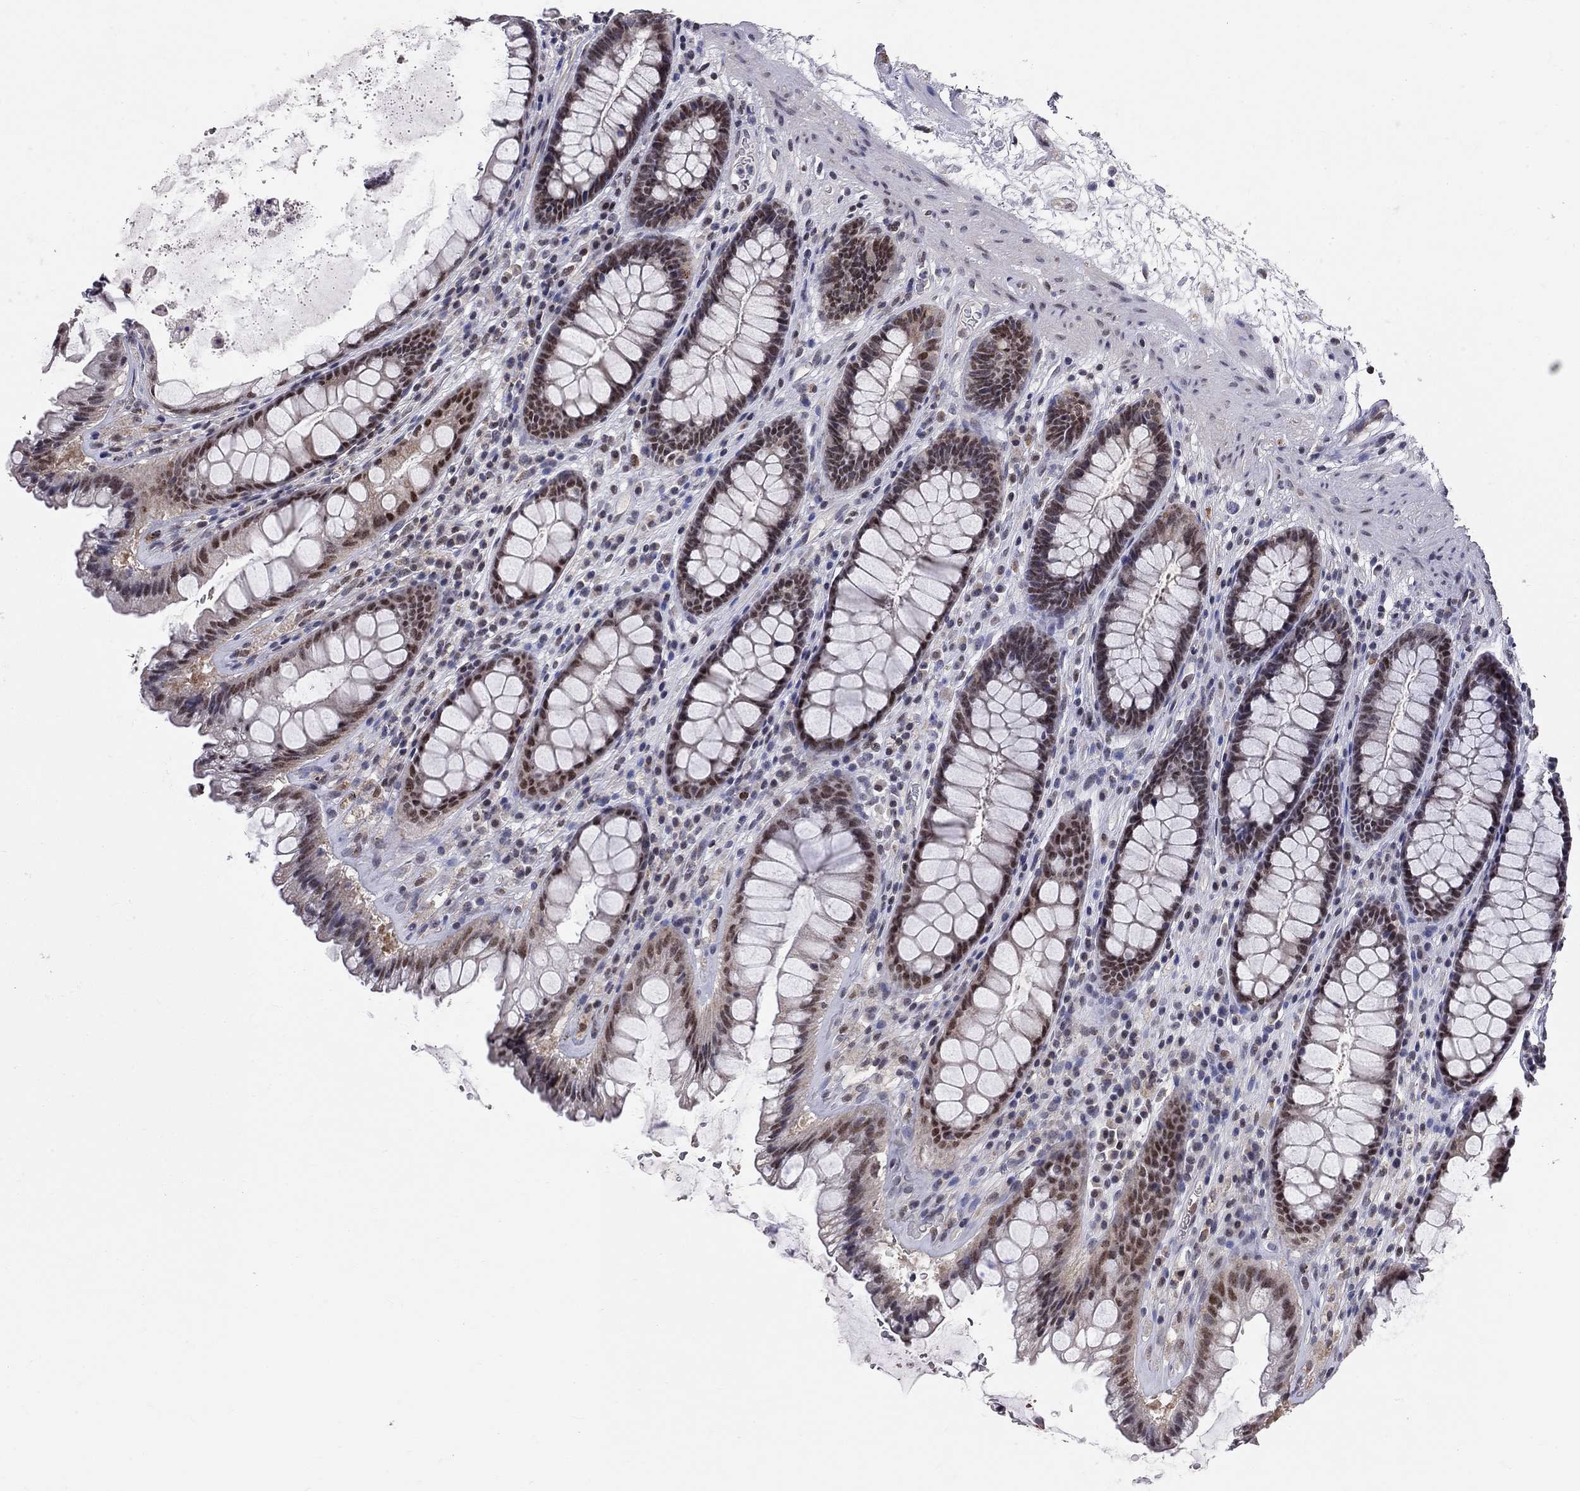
{"staining": {"intensity": "moderate", "quantity": "25%-75%", "location": "nuclear"}, "tissue": "rectum", "cell_type": "Glandular cells", "image_type": "normal", "snomed": [{"axis": "morphology", "description": "Normal tissue, NOS"}, {"axis": "topography", "description": "Rectum"}], "caption": "This histopathology image demonstrates benign rectum stained with immunohistochemistry (IHC) to label a protein in brown. The nuclear of glandular cells show moderate positivity for the protein. Nuclei are counter-stained blue.", "gene": "HDAC3", "patient": {"sex": "male", "age": 72}}